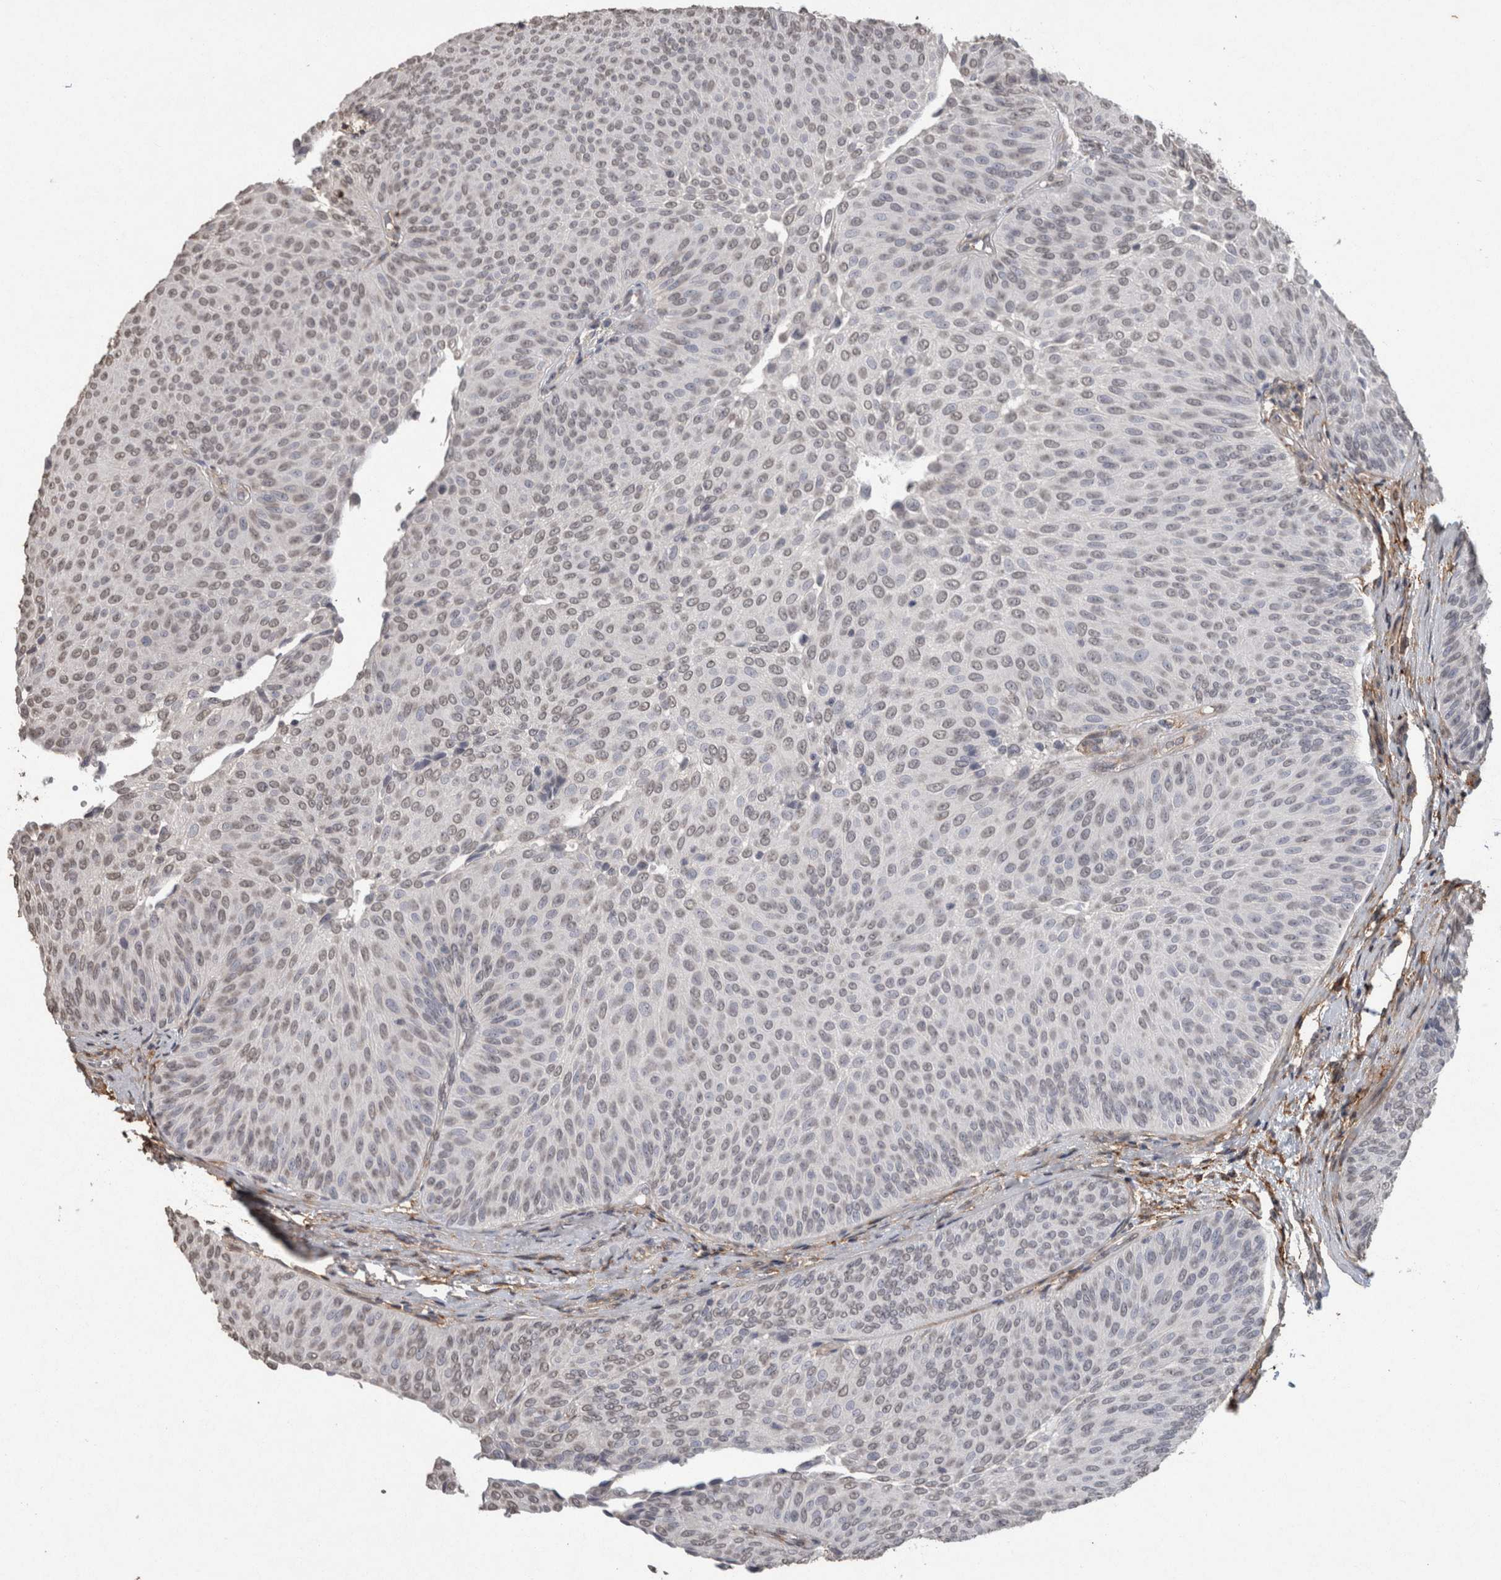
{"staining": {"intensity": "weak", "quantity": "25%-75%", "location": "nuclear"}, "tissue": "urothelial cancer", "cell_type": "Tumor cells", "image_type": "cancer", "snomed": [{"axis": "morphology", "description": "Urothelial carcinoma, Low grade"}, {"axis": "topography", "description": "Urinary bladder"}], "caption": "Immunohistochemistry (IHC) of urothelial carcinoma (low-grade) reveals low levels of weak nuclear staining in about 25%-75% of tumor cells. (DAB = brown stain, brightfield microscopy at high magnification).", "gene": "RECK", "patient": {"sex": "female", "age": 60}}